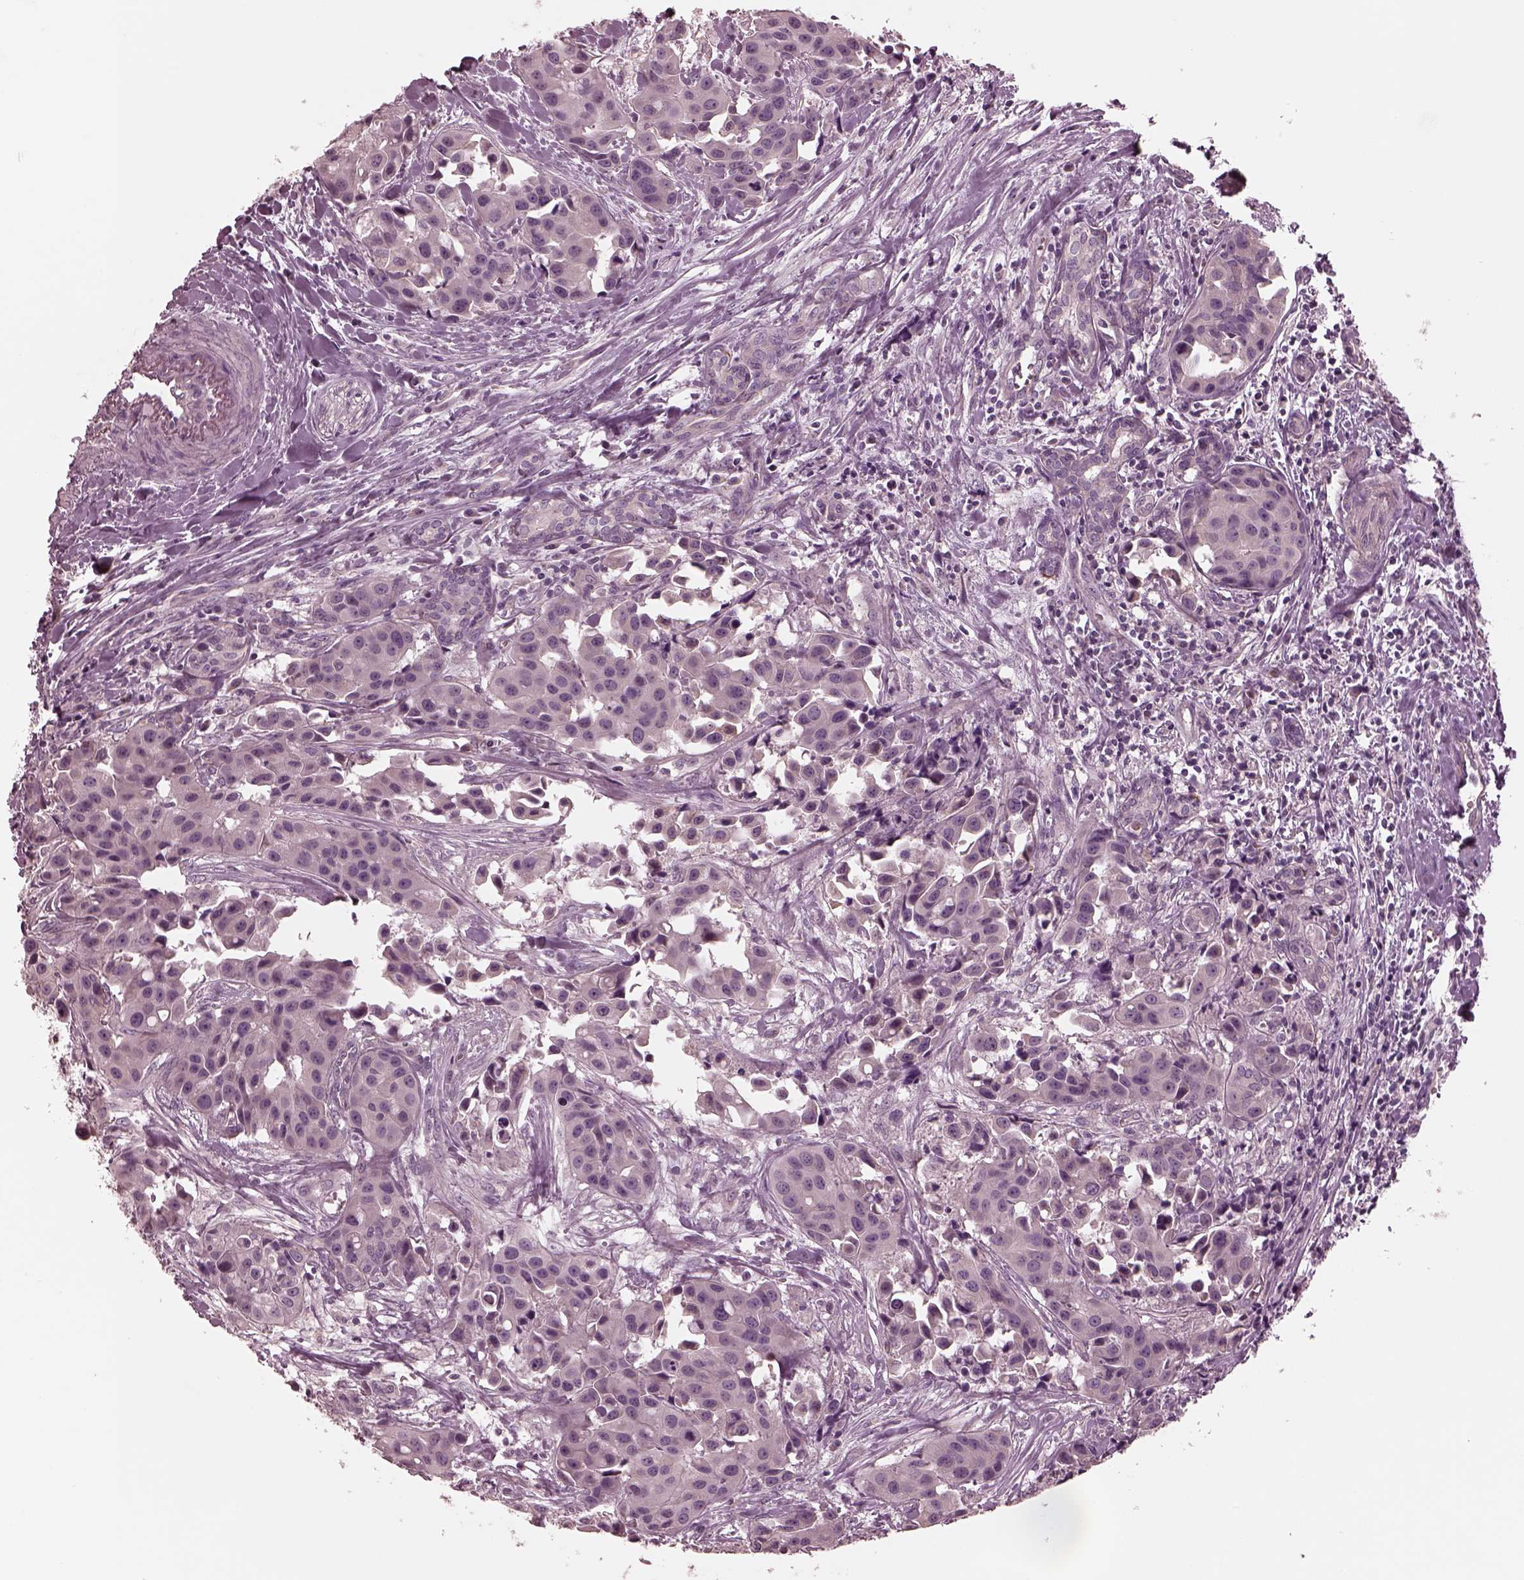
{"staining": {"intensity": "negative", "quantity": "none", "location": "none"}, "tissue": "head and neck cancer", "cell_type": "Tumor cells", "image_type": "cancer", "snomed": [{"axis": "morphology", "description": "Adenocarcinoma, NOS"}, {"axis": "topography", "description": "Head-Neck"}], "caption": "This is an immunohistochemistry (IHC) image of head and neck adenocarcinoma. There is no staining in tumor cells.", "gene": "KIF6", "patient": {"sex": "male", "age": 76}}